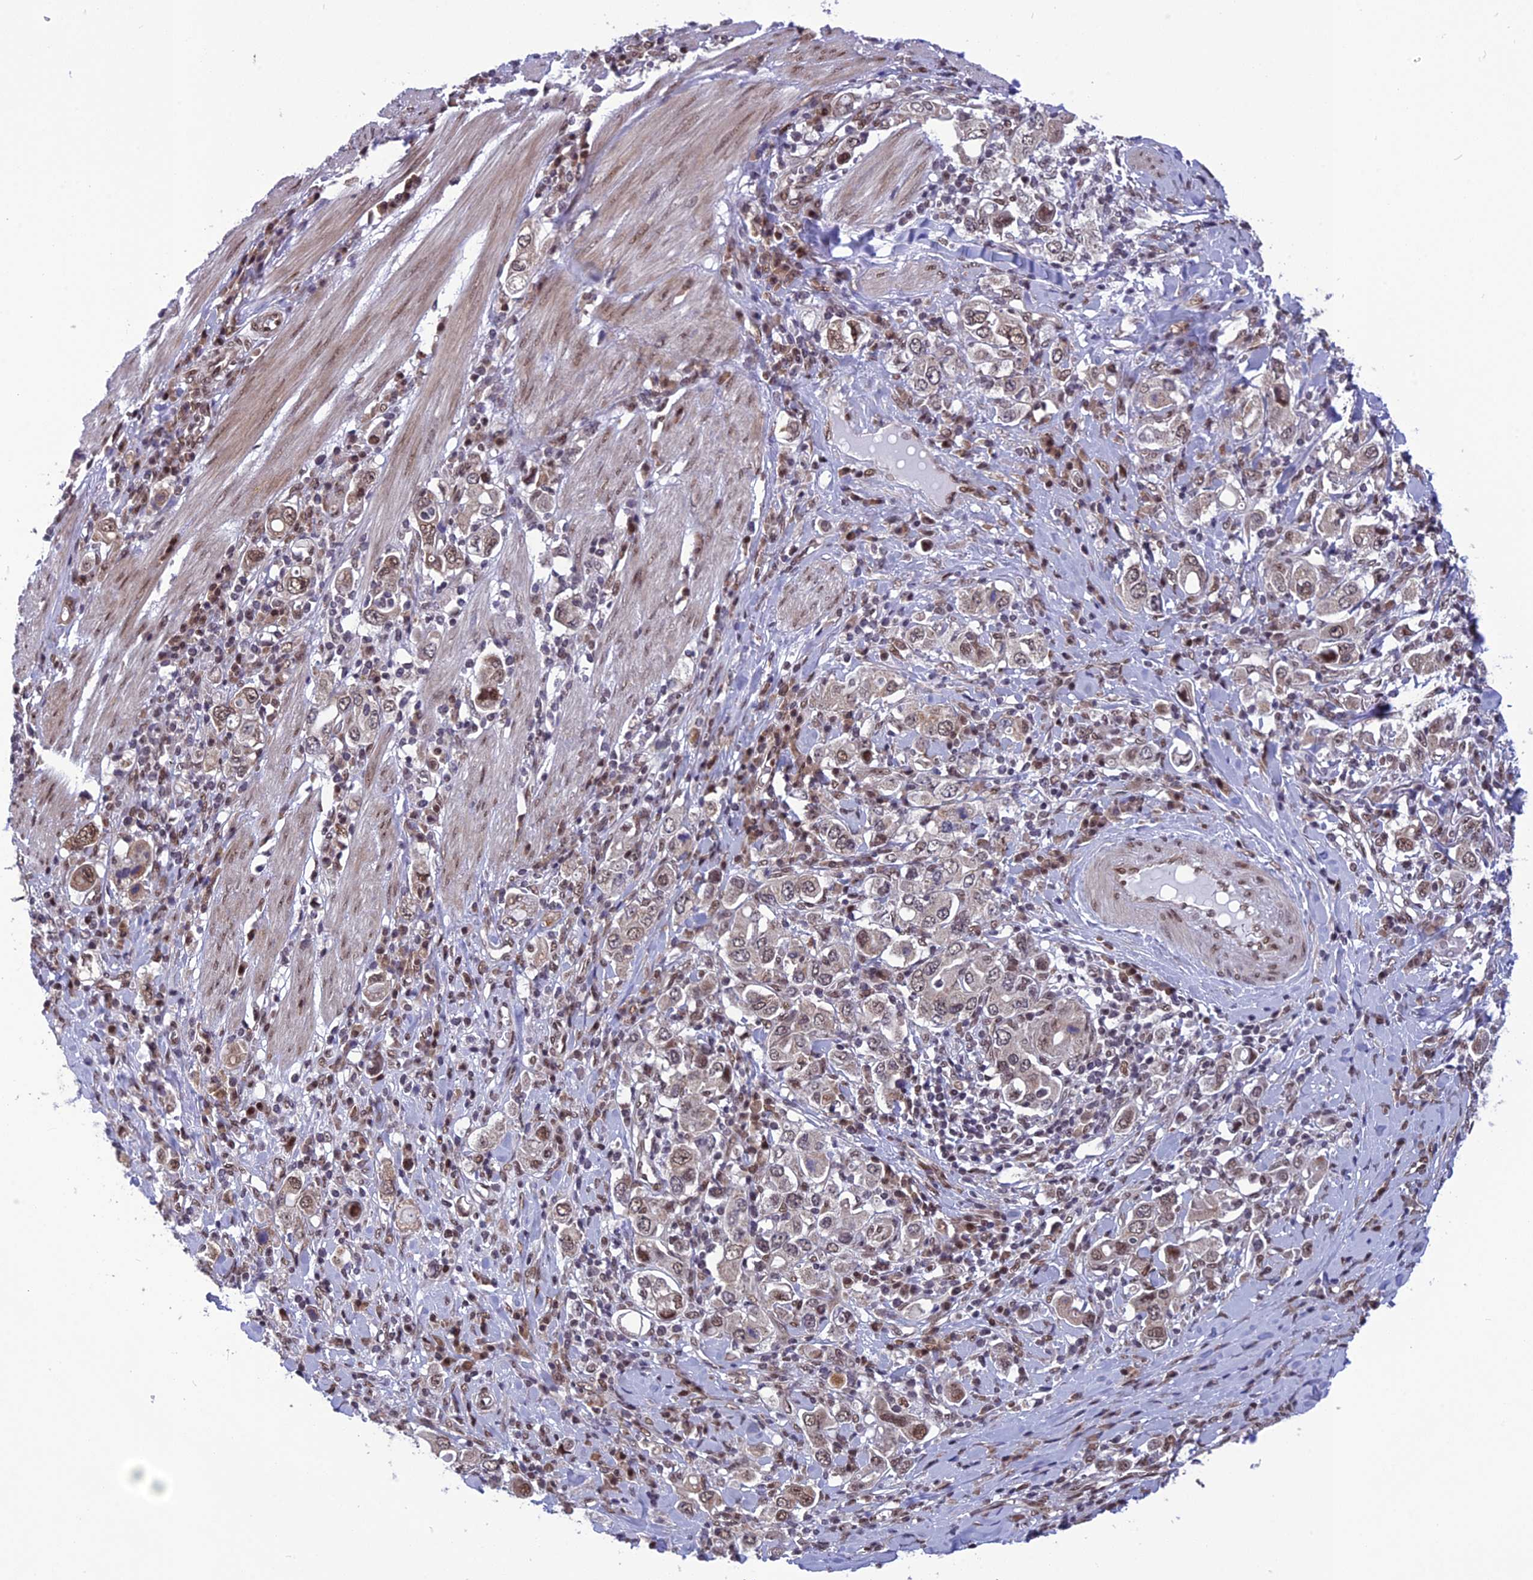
{"staining": {"intensity": "moderate", "quantity": ">75%", "location": "nuclear"}, "tissue": "stomach cancer", "cell_type": "Tumor cells", "image_type": "cancer", "snomed": [{"axis": "morphology", "description": "Adenocarcinoma, NOS"}, {"axis": "topography", "description": "Stomach, upper"}], "caption": "A medium amount of moderate nuclear expression is seen in about >75% of tumor cells in stomach cancer tissue.", "gene": "RTRAF", "patient": {"sex": "male", "age": 62}}